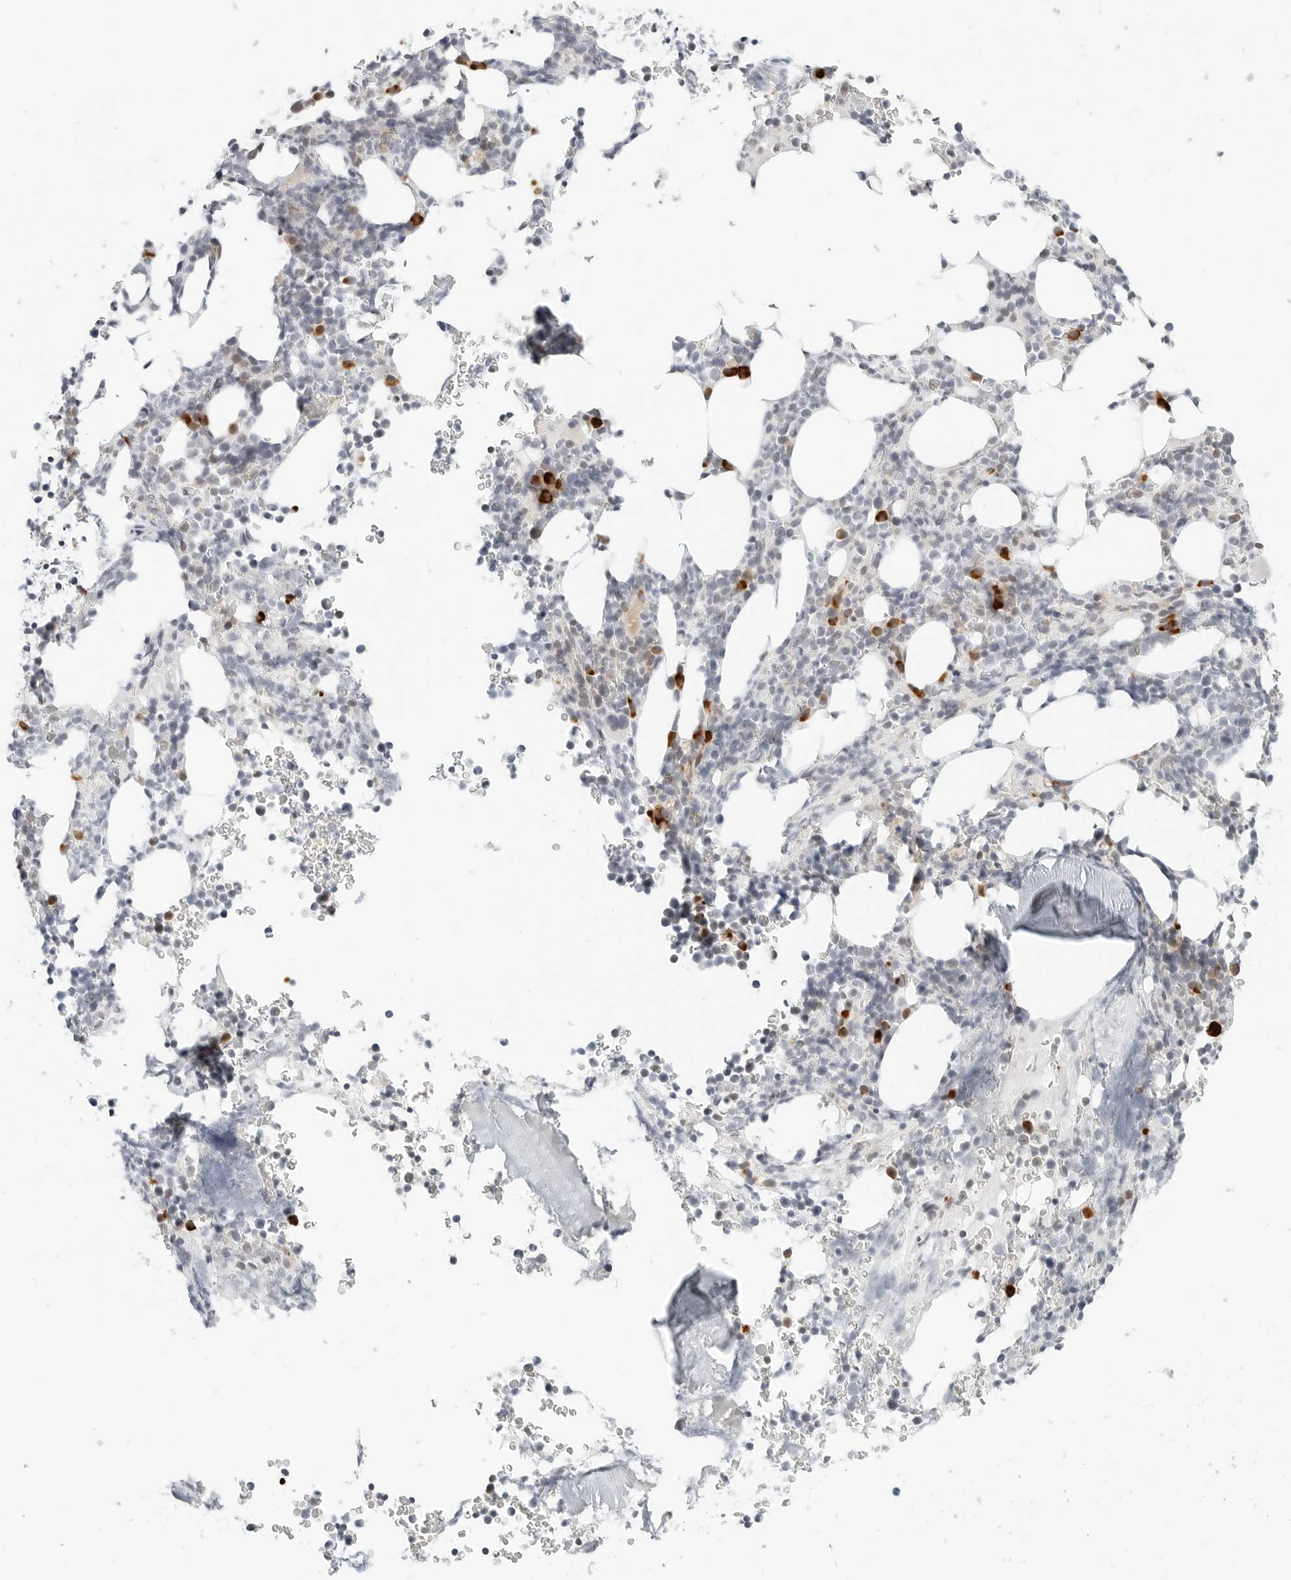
{"staining": {"intensity": "strong", "quantity": "<25%", "location": "cytoplasmic/membranous"}, "tissue": "bone marrow", "cell_type": "Hematopoietic cells", "image_type": "normal", "snomed": [{"axis": "morphology", "description": "Normal tissue, NOS"}, {"axis": "topography", "description": "Bone marrow"}], "caption": "About <25% of hematopoietic cells in benign bone marrow exhibit strong cytoplasmic/membranous protein staining as visualized by brown immunohistochemical staining.", "gene": "PARP10", "patient": {"sex": "male", "age": 58}}